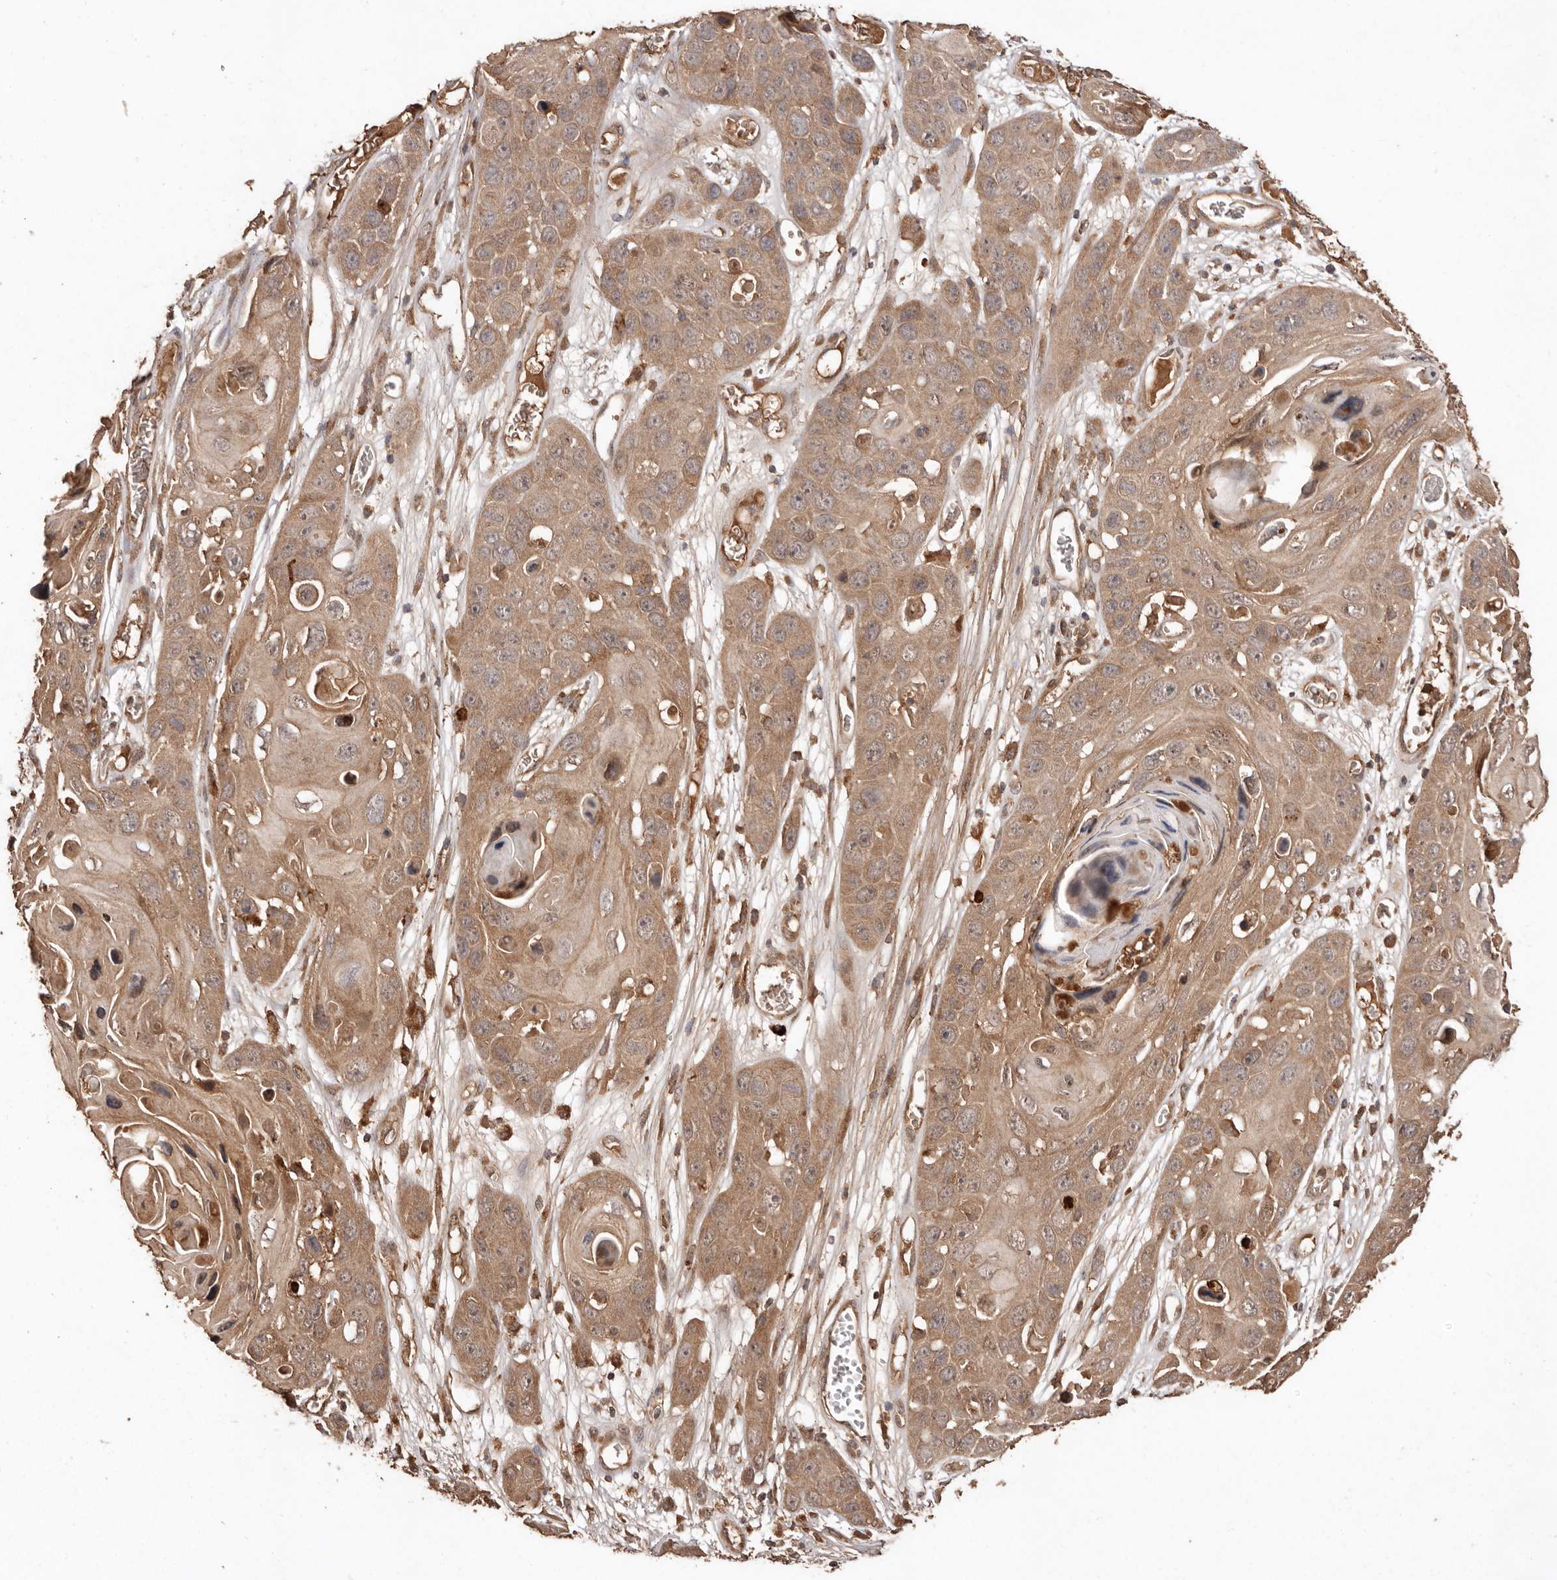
{"staining": {"intensity": "moderate", "quantity": ">75%", "location": "cytoplasmic/membranous"}, "tissue": "skin cancer", "cell_type": "Tumor cells", "image_type": "cancer", "snomed": [{"axis": "morphology", "description": "Squamous cell carcinoma, NOS"}, {"axis": "topography", "description": "Skin"}], "caption": "Immunohistochemical staining of human skin cancer (squamous cell carcinoma) reveals moderate cytoplasmic/membranous protein expression in approximately >75% of tumor cells.", "gene": "RWDD1", "patient": {"sex": "male", "age": 55}}